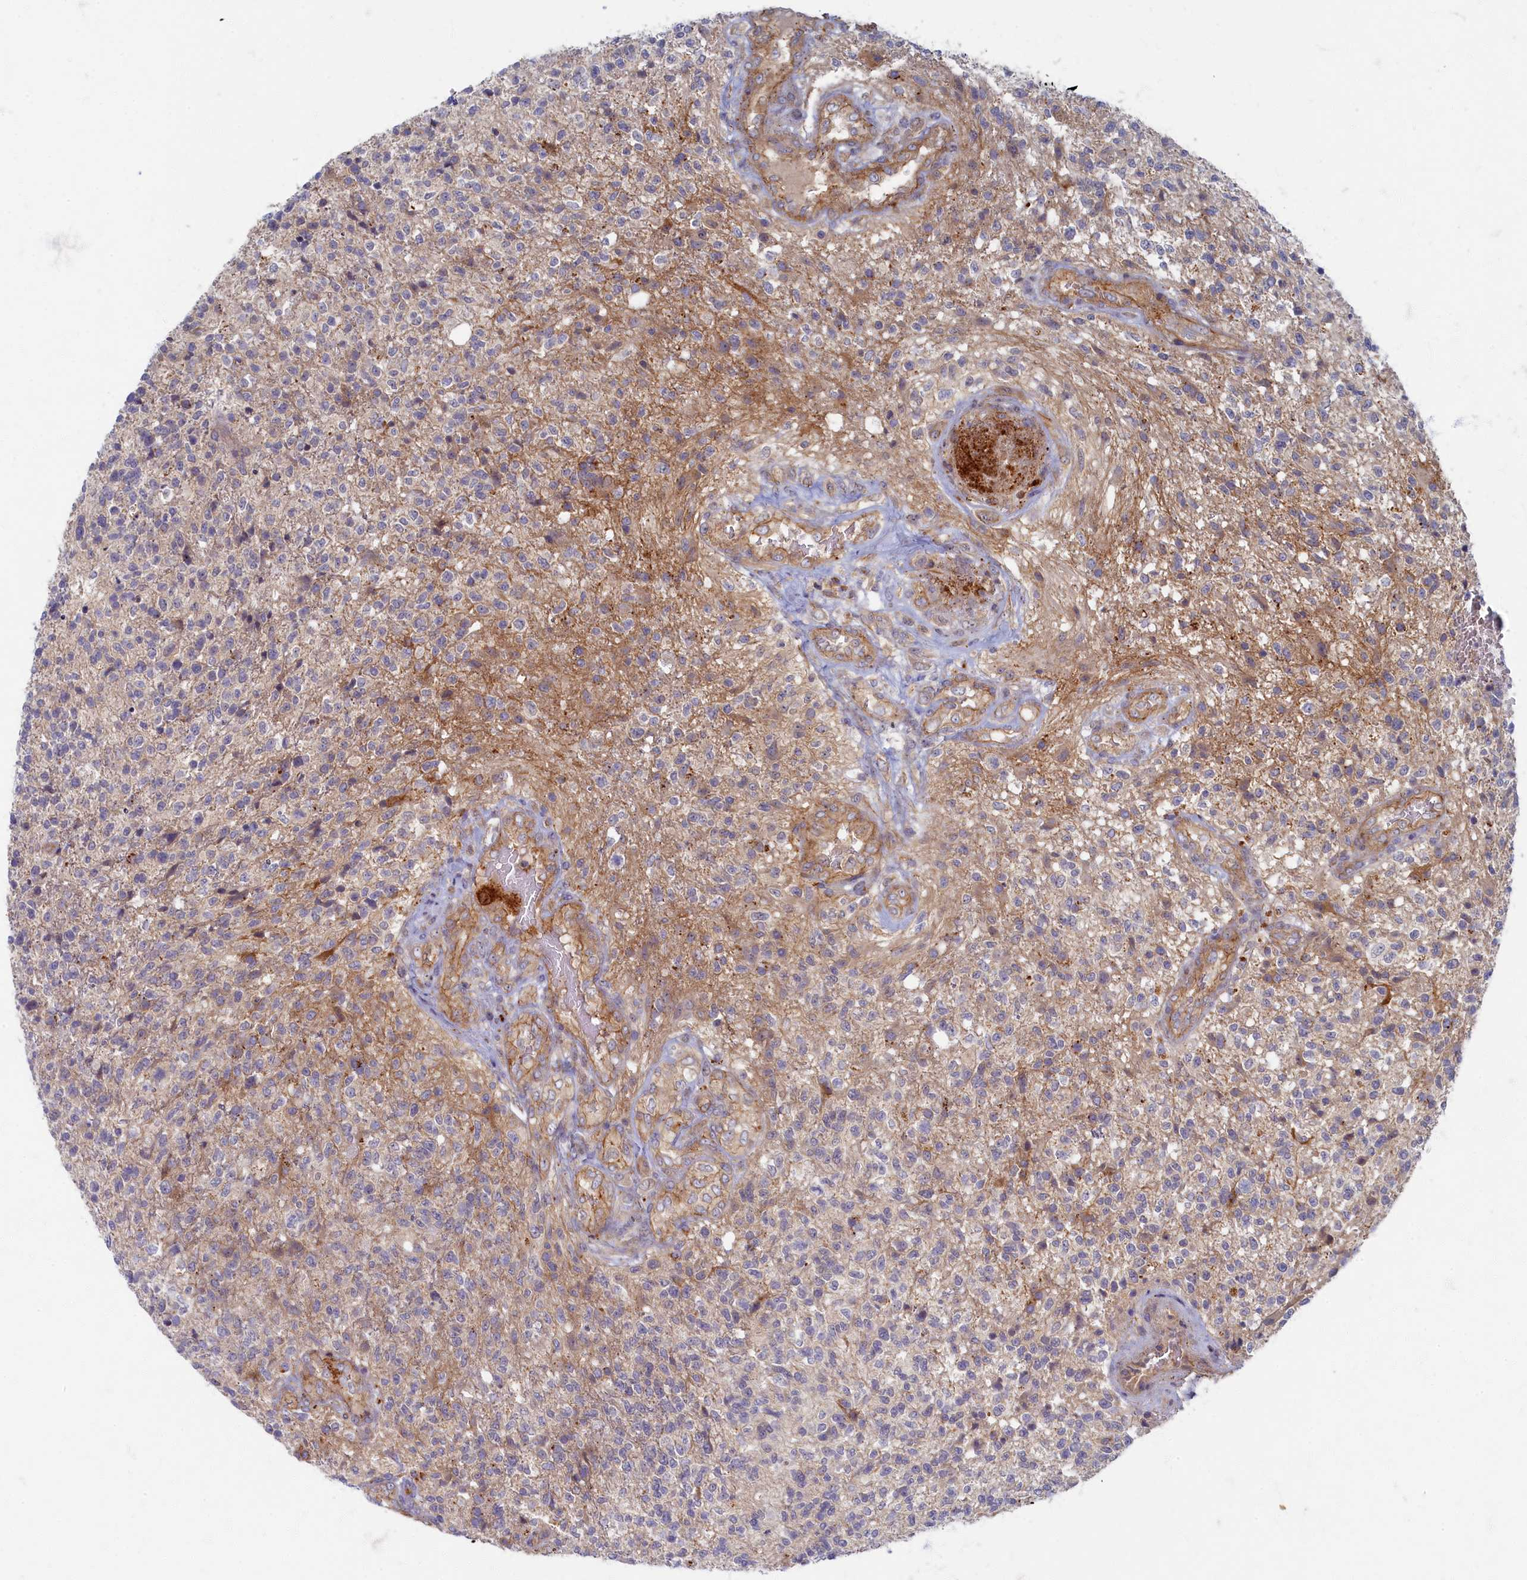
{"staining": {"intensity": "moderate", "quantity": "25%-75%", "location": "cytoplasmic/membranous"}, "tissue": "glioma", "cell_type": "Tumor cells", "image_type": "cancer", "snomed": [{"axis": "morphology", "description": "Glioma, malignant, High grade"}, {"axis": "topography", "description": "Brain"}], "caption": "Immunohistochemical staining of human glioma exhibits medium levels of moderate cytoplasmic/membranous expression in approximately 25%-75% of tumor cells.", "gene": "PSMG2", "patient": {"sex": "male", "age": 56}}